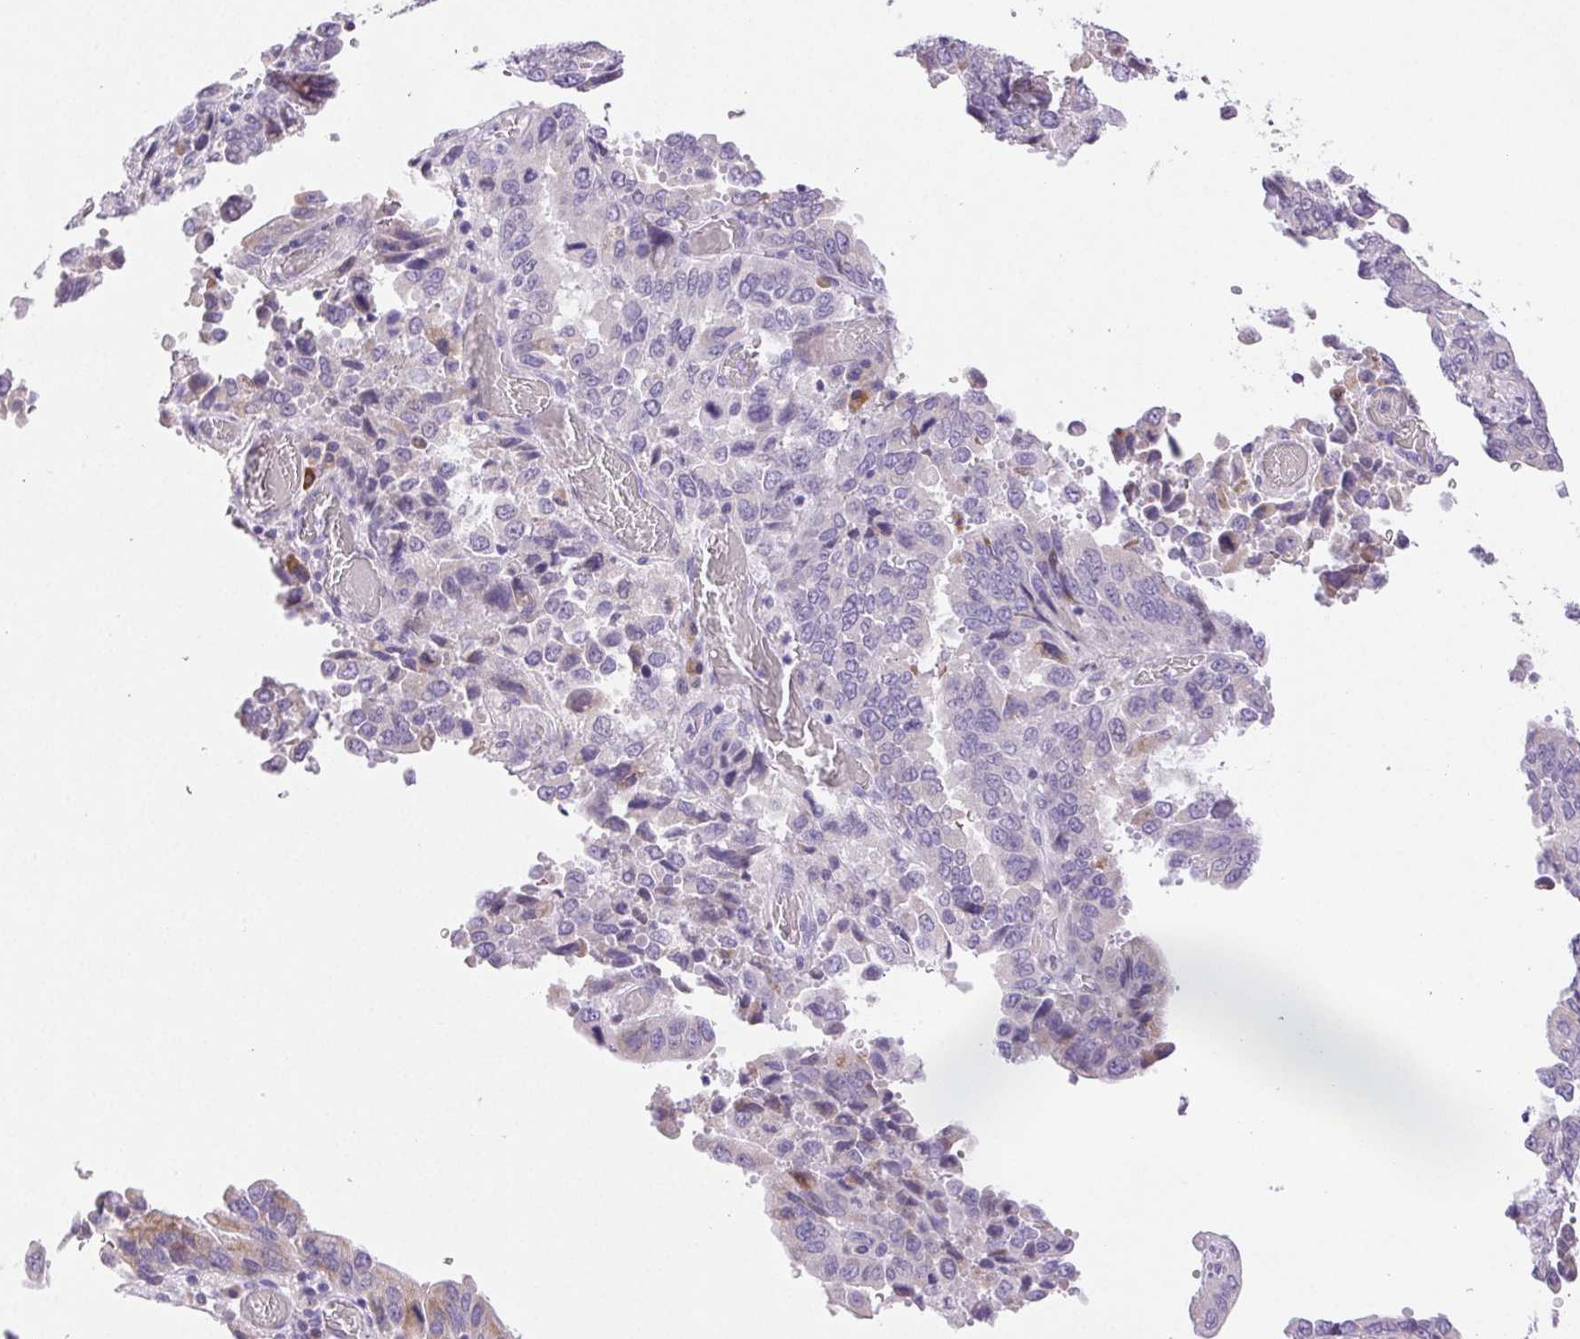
{"staining": {"intensity": "weak", "quantity": "<25%", "location": "cytoplasmic/membranous"}, "tissue": "stomach cancer", "cell_type": "Tumor cells", "image_type": "cancer", "snomed": [{"axis": "morphology", "description": "Adenocarcinoma, NOS"}, {"axis": "topography", "description": "Stomach, upper"}], "caption": "IHC micrograph of neoplastic tissue: human stomach cancer (adenocarcinoma) stained with DAB (3,3'-diaminobenzidine) reveals no significant protein positivity in tumor cells.", "gene": "ARHGAP11B", "patient": {"sex": "male", "age": 74}}